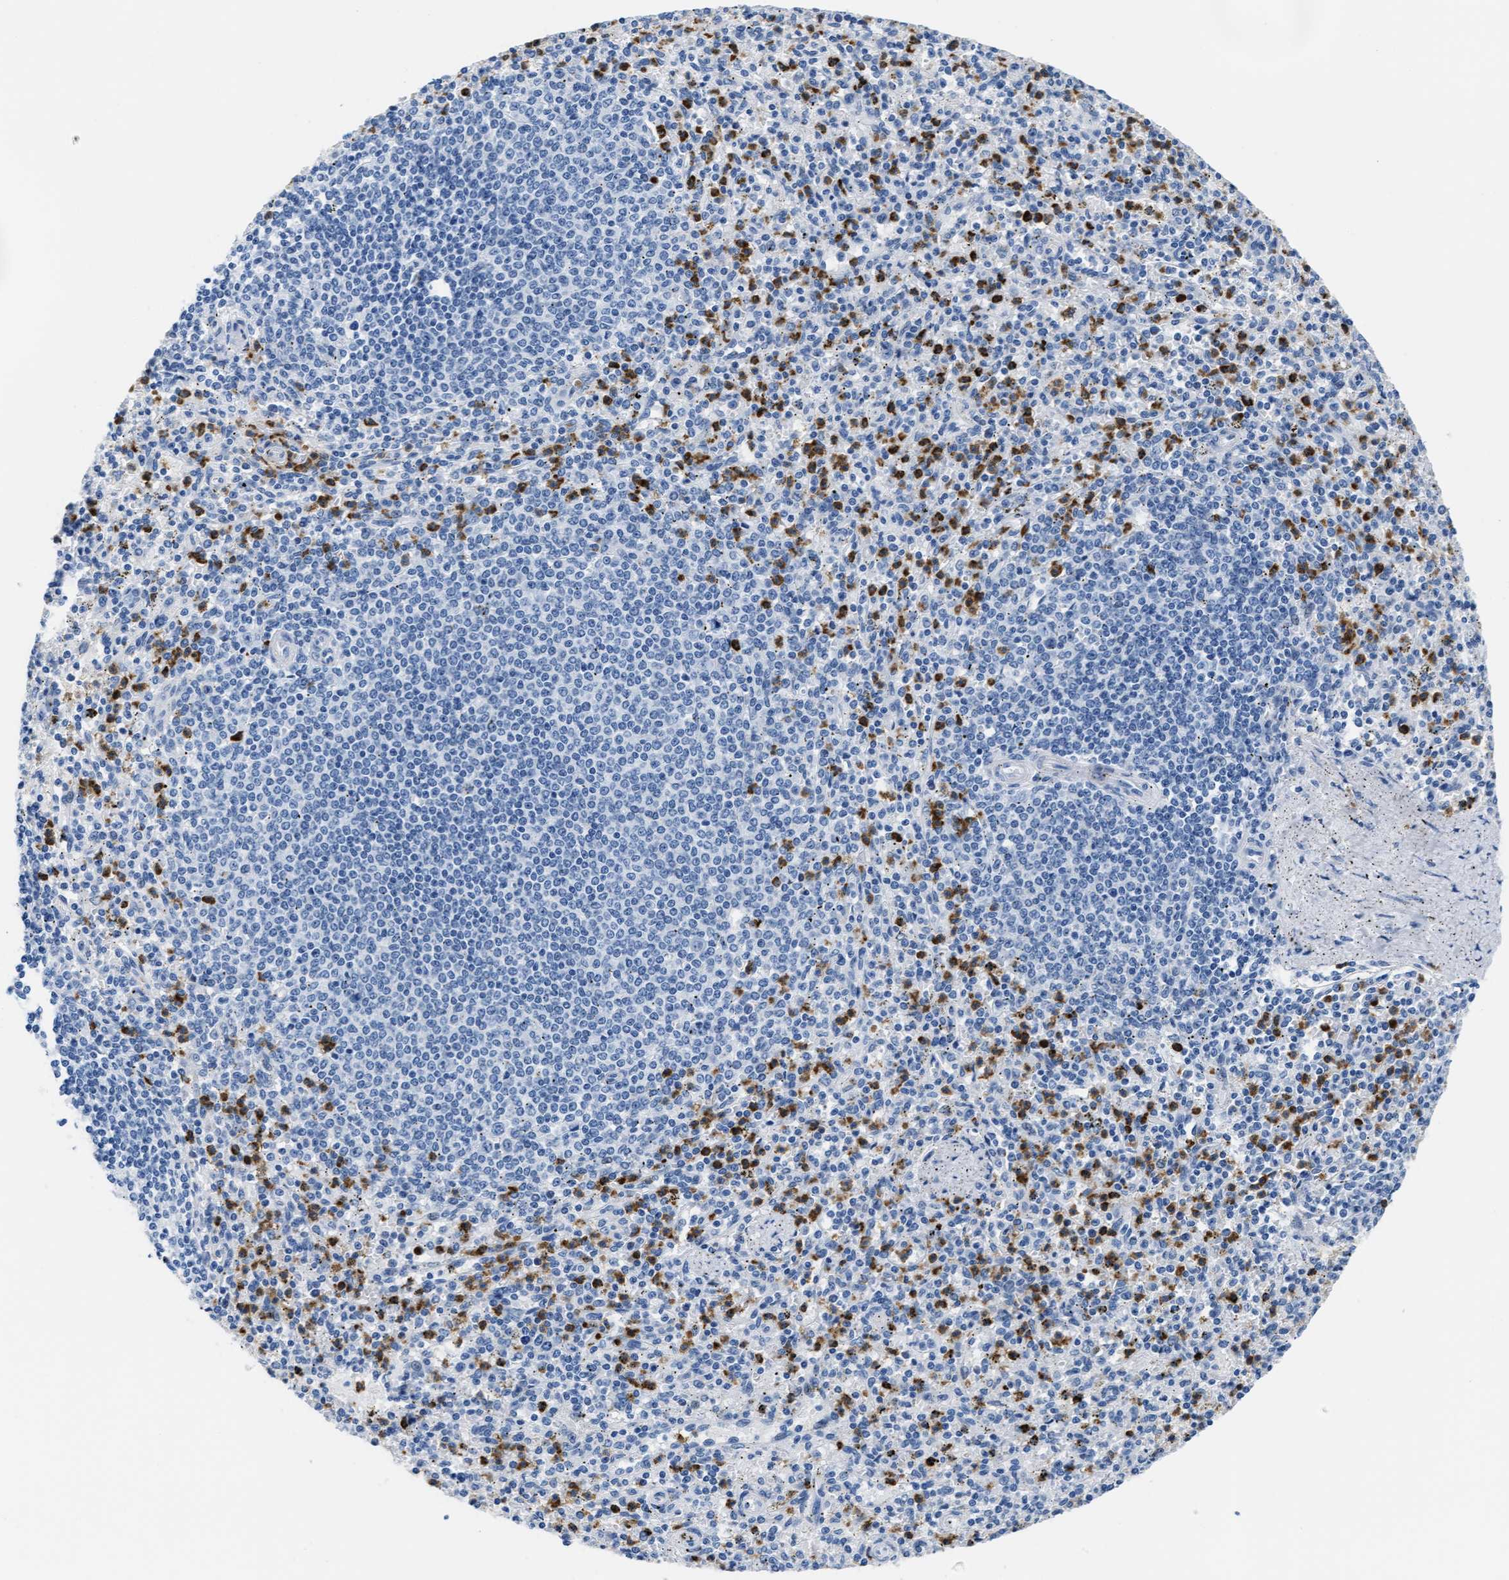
{"staining": {"intensity": "strong", "quantity": "25%-75%", "location": "cytoplasmic/membranous"}, "tissue": "spleen", "cell_type": "Cells in red pulp", "image_type": "normal", "snomed": [{"axis": "morphology", "description": "Normal tissue, NOS"}, {"axis": "topography", "description": "Spleen"}], "caption": "Strong cytoplasmic/membranous staining for a protein is identified in approximately 25%-75% of cells in red pulp of unremarkable spleen using IHC.", "gene": "MMP8", "patient": {"sex": "male", "age": 72}}